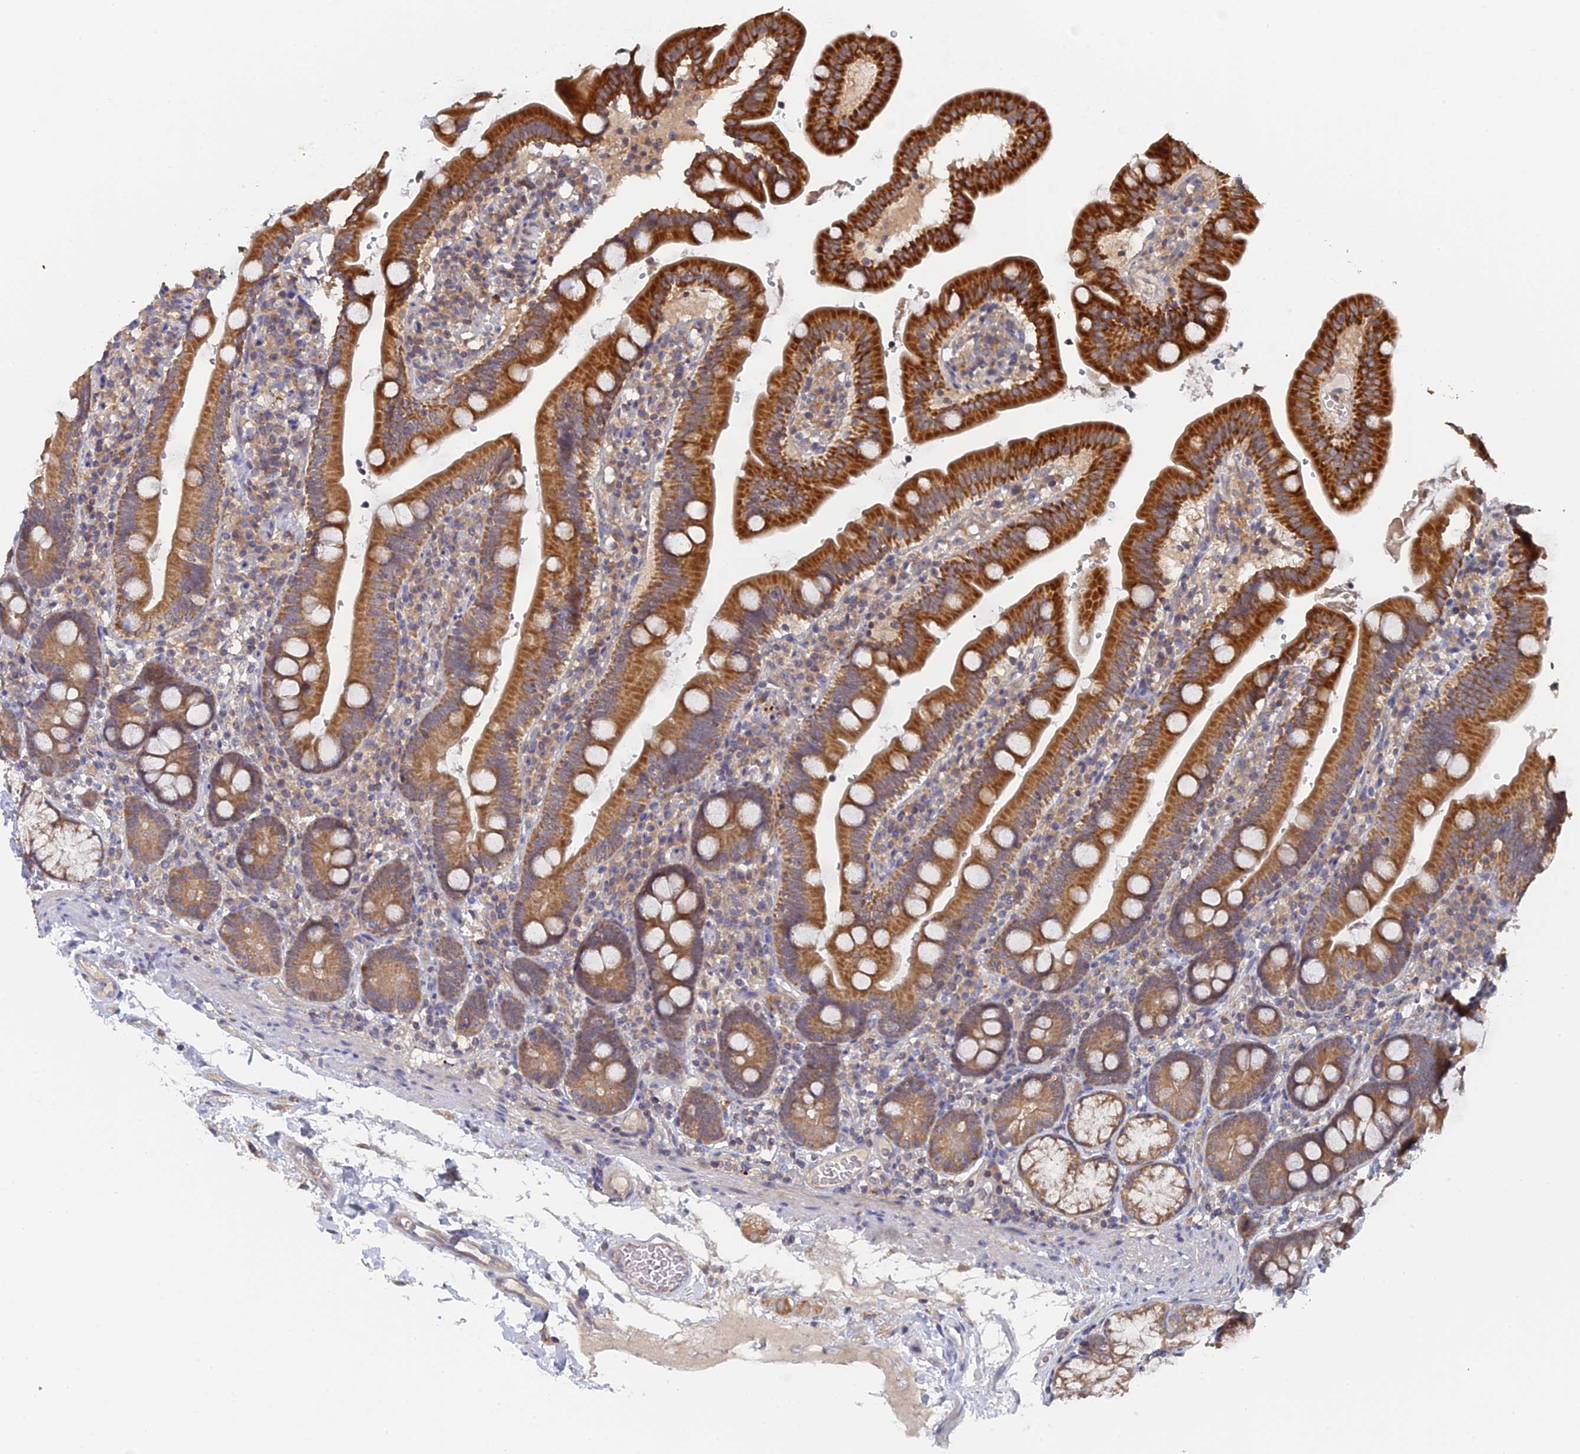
{"staining": {"intensity": "strong", "quantity": ">75%", "location": "cytoplasmic/membranous"}, "tissue": "duodenum", "cell_type": "Glandular cells", "image_type": "normal", "snomed": [{"axis": "morphology", "description": "Normal tissue, NOS"}, {"axis": "topography", "description": "Duodenum"}], "caption": "Unremarkable duodenum was stained to show a protein in brown. There is high levels of strong cytoplasmic/membranous expression in about >75% of glandular cells.", "gene": "MIGA2", "patient": {"sex": "female", "age": 67}}